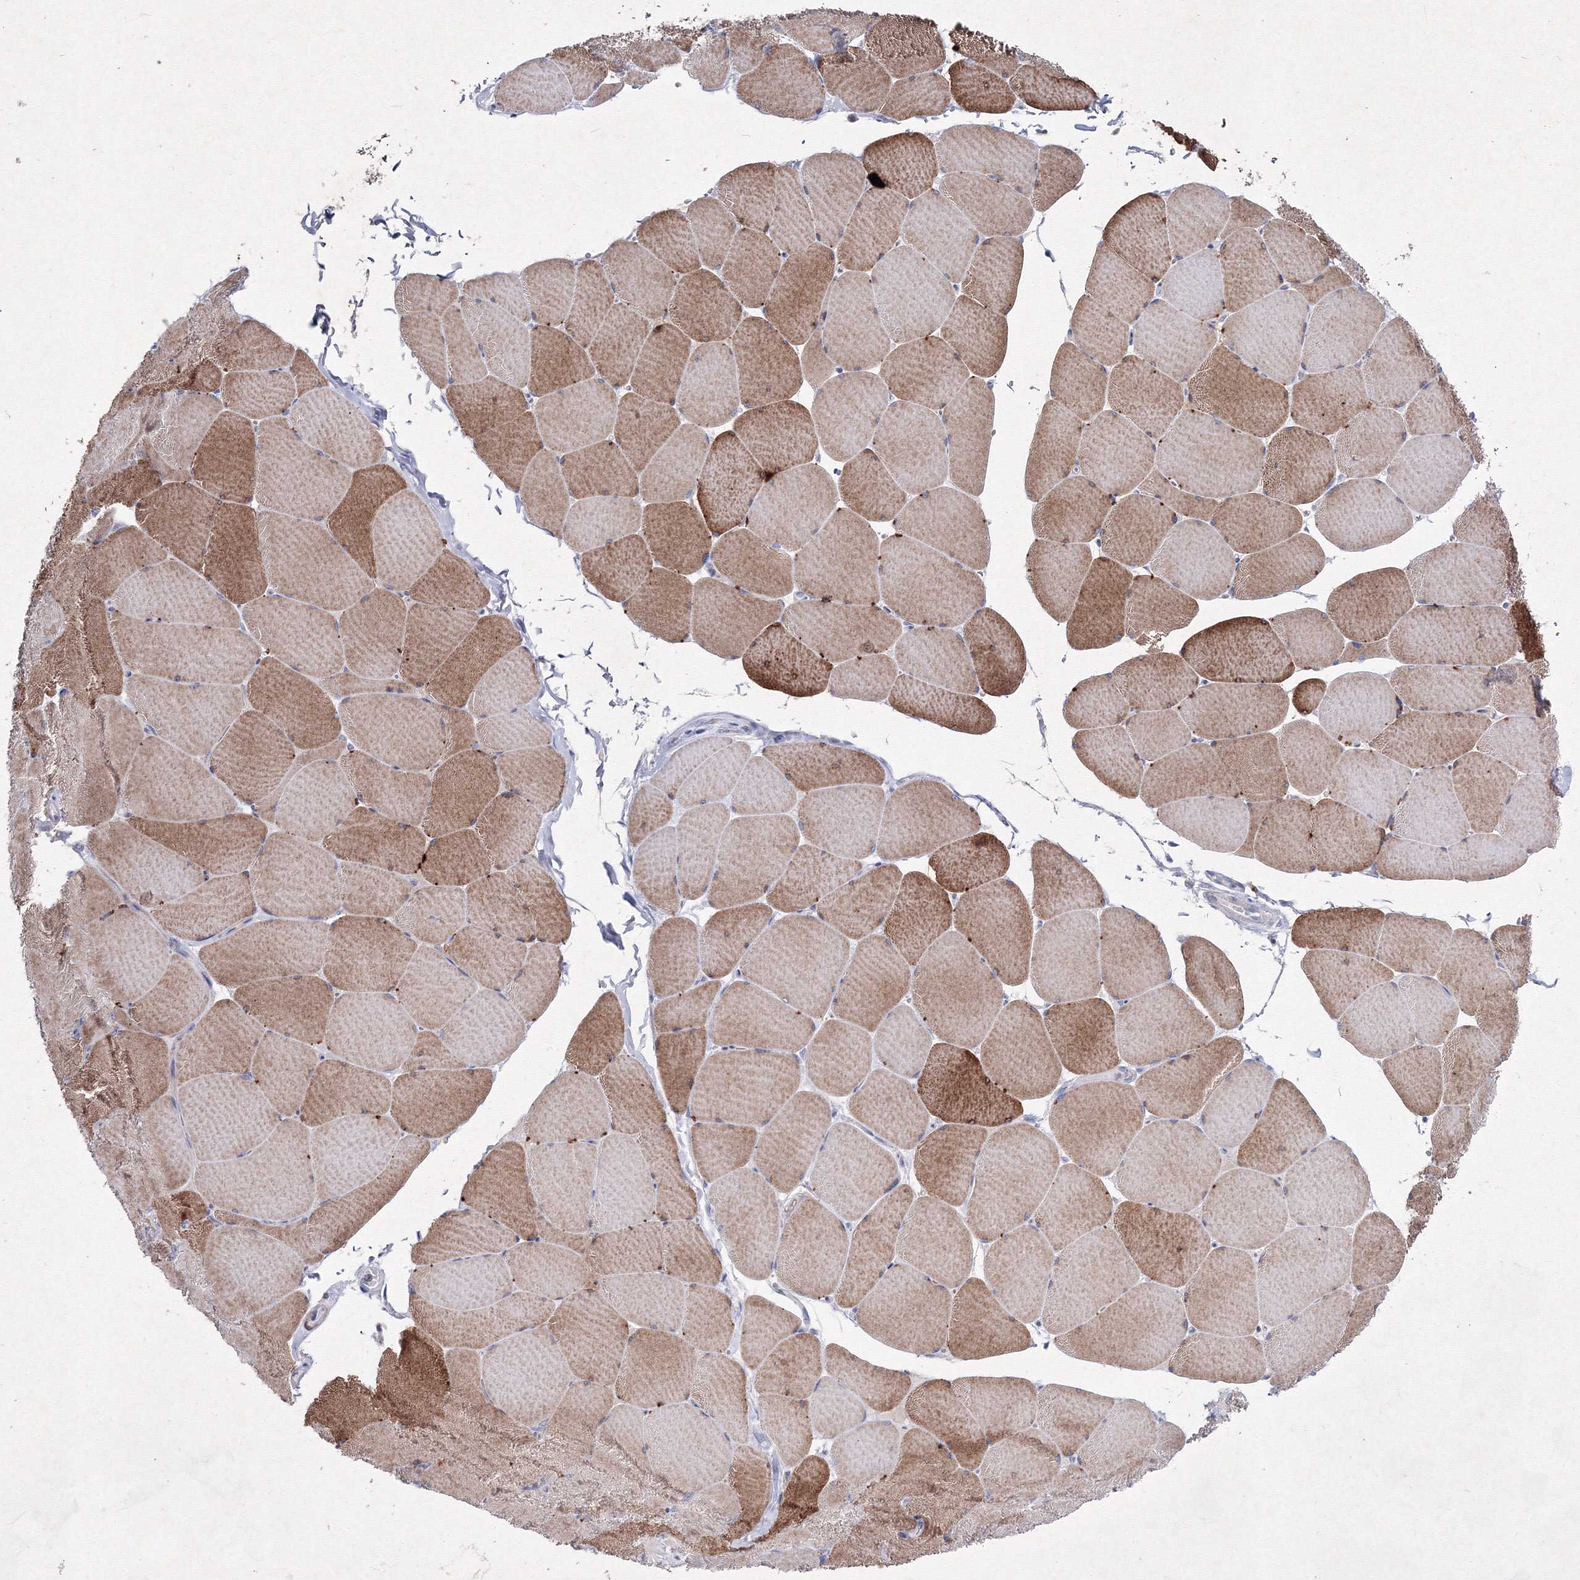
{"staining": {"intensity": "moderate", "quantity": ">75%", "location": "cytoplasmic/membranous"}, "tissue": "skeletal muscle", "cell_type": "Myocytes", "image_type": "normal", "snomed": [{"axis": "morphology", "description": "Normal tissue, NOS"}, {"axis": "topography", "description": "Skeletal muscle"}, {"axis": "topography", "description": "Head-Neck"}], "caption": "Immunohistochemical staining of unremarkable skeletal muscle demonstrates medium levels of moderate cytoplasmic/membranous positivity in approximately >75% of myocytes. The staining was performed using DAB (3,3'-diaminobenzidine) to visualize the protein expression in brown, while the nuclei were stained in blue with hematoxylin (Magnification: 20x).", "gene": "SMIM29", "patient": {"sex": "male", "age": 66}}